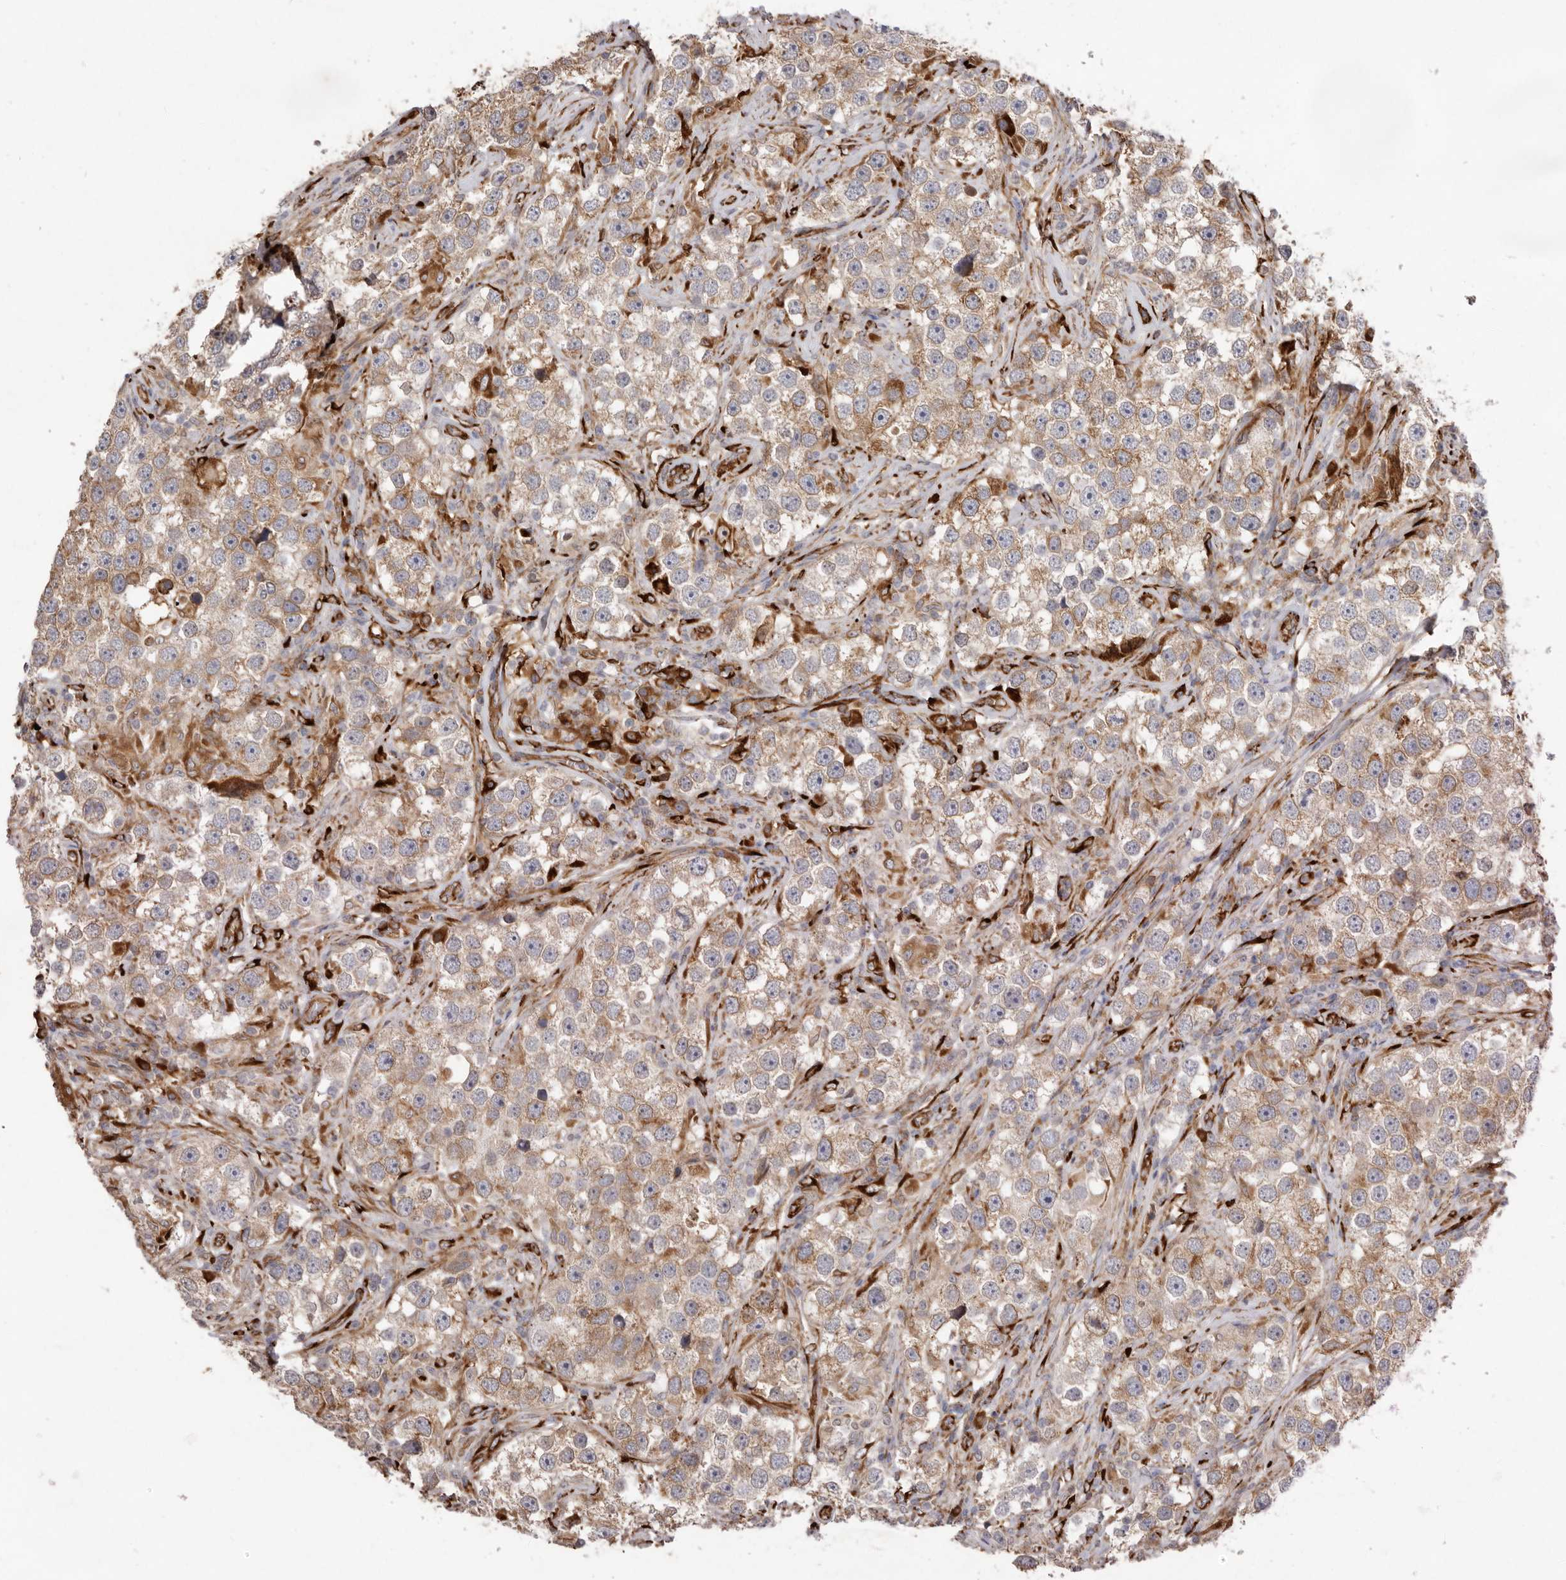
{"staining": {"intensity": "weak", "quantity": ">75%", "location": "cytoplasmic/membranous"}, "tissue": "testis cancer", "cell_type": "Tumor cells", "image_type": "cancer", "snomed": [{"axis": "morphology", "description": "Seminoma, NOS"}, {"axis": "topography", "description": "Testis"}], "caption": "Immunohistochemistry (IHC) (DAB (3,3'-diaminobenzidine)) staining of testis cancer (seminoma) displays weak cytoplasmic/membranous protein positivity in about >75% of tumor cells. Immunohistochemistry stains the protein in brown and the nuclei are stained blue.", "gene": "WDTC1", "patient": {"sex": "male", "age": 49}}